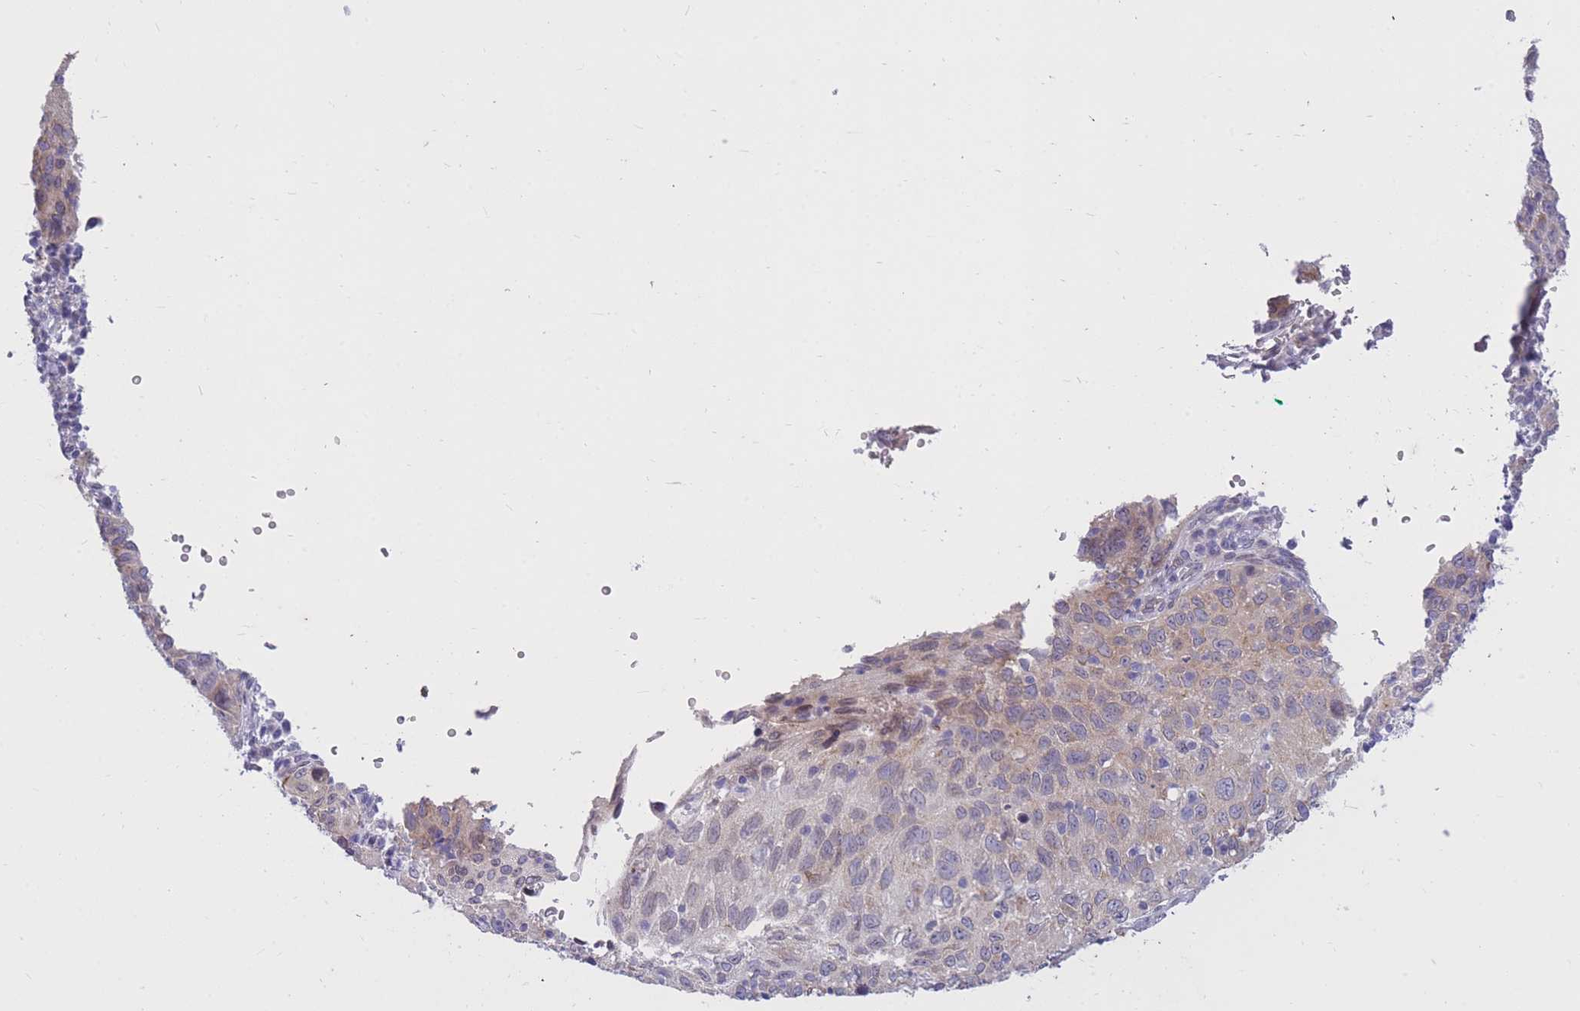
{"staining": {"intensity": "moderate", "quantity": "25%-75%", "location": "cytoplasmic/membranous"}, "tissue": "cervical cancer", "cell_type": "Tumor cells", "image_type": "cancer", "snomed": [{"axis": "morphology", "description": "Squamous cell carcinoma, NOS"}, {"axis": "topography", "description": "Cervix"}], "caption": "Protein staining demonstrates moderate cytoplasmic/membranous staining in about 25%-75% of tumor cells in cervical cancer (squamous cell carcinoma).", "gene": "HOOK2", "patient": {"sex": "female", "age": 30}}